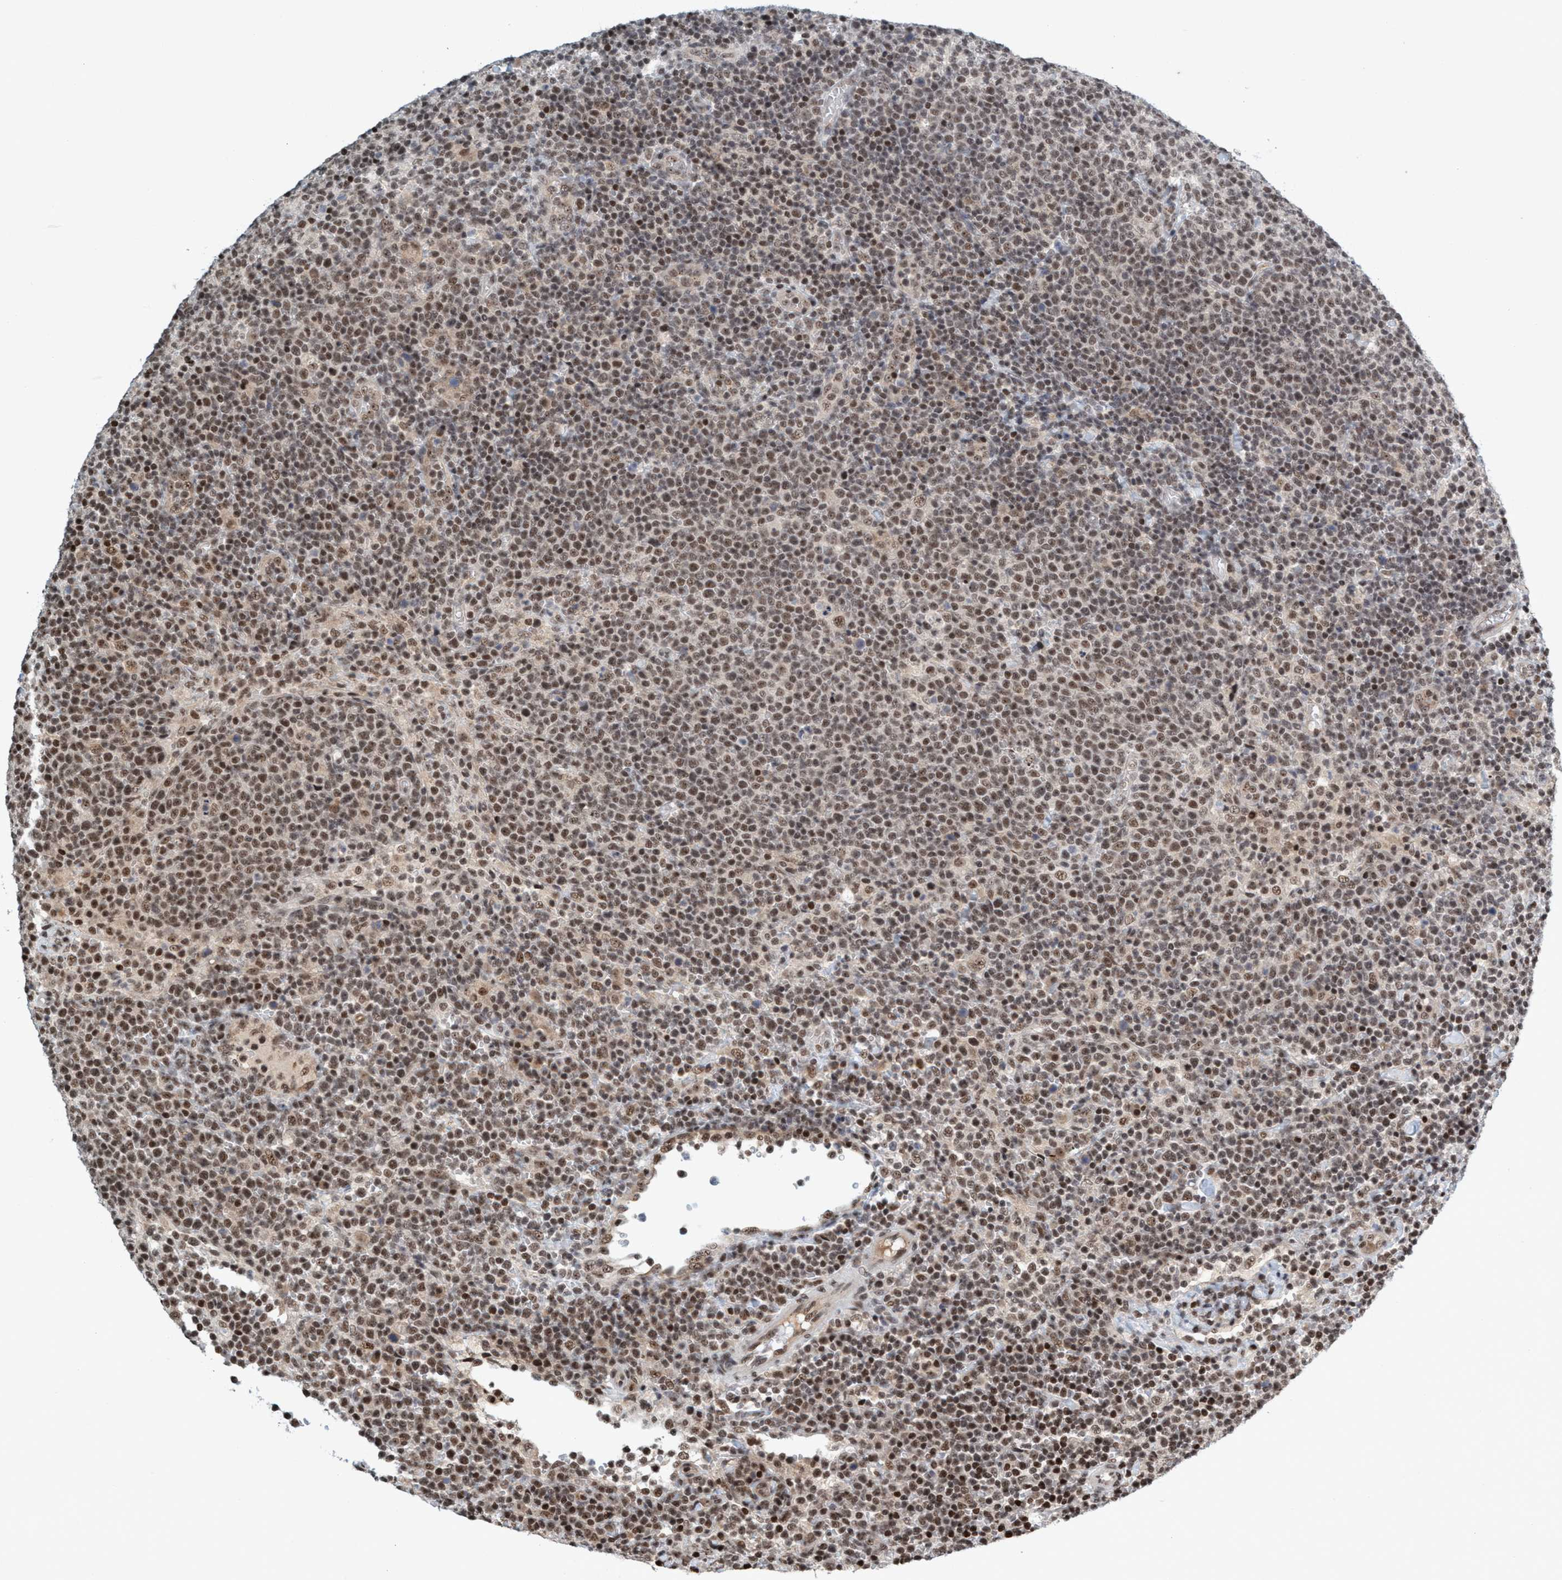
{"staining": {"intensity": "moderate", "quantity": ">75%", "location": "nuclear"}, "tissue": "lymphoma", "cell_type": "Tumor cells", "image_type": "cancer", "snomed": [{"axis": "morphology", "description": "Malignant lymphoma, non-Hodgkin's type, High grade"}, {"axis": "topography", "description": "Lymph node"}], "caption": "A medium amount of moderate nuclear staining is identified in approximately >75% of tumor cells in malignant lymphoma, non-Hodgkin's type (high-grade) tissue.", "gene": "SMCR8", "patient": {"sex": "male", "age": 61}}